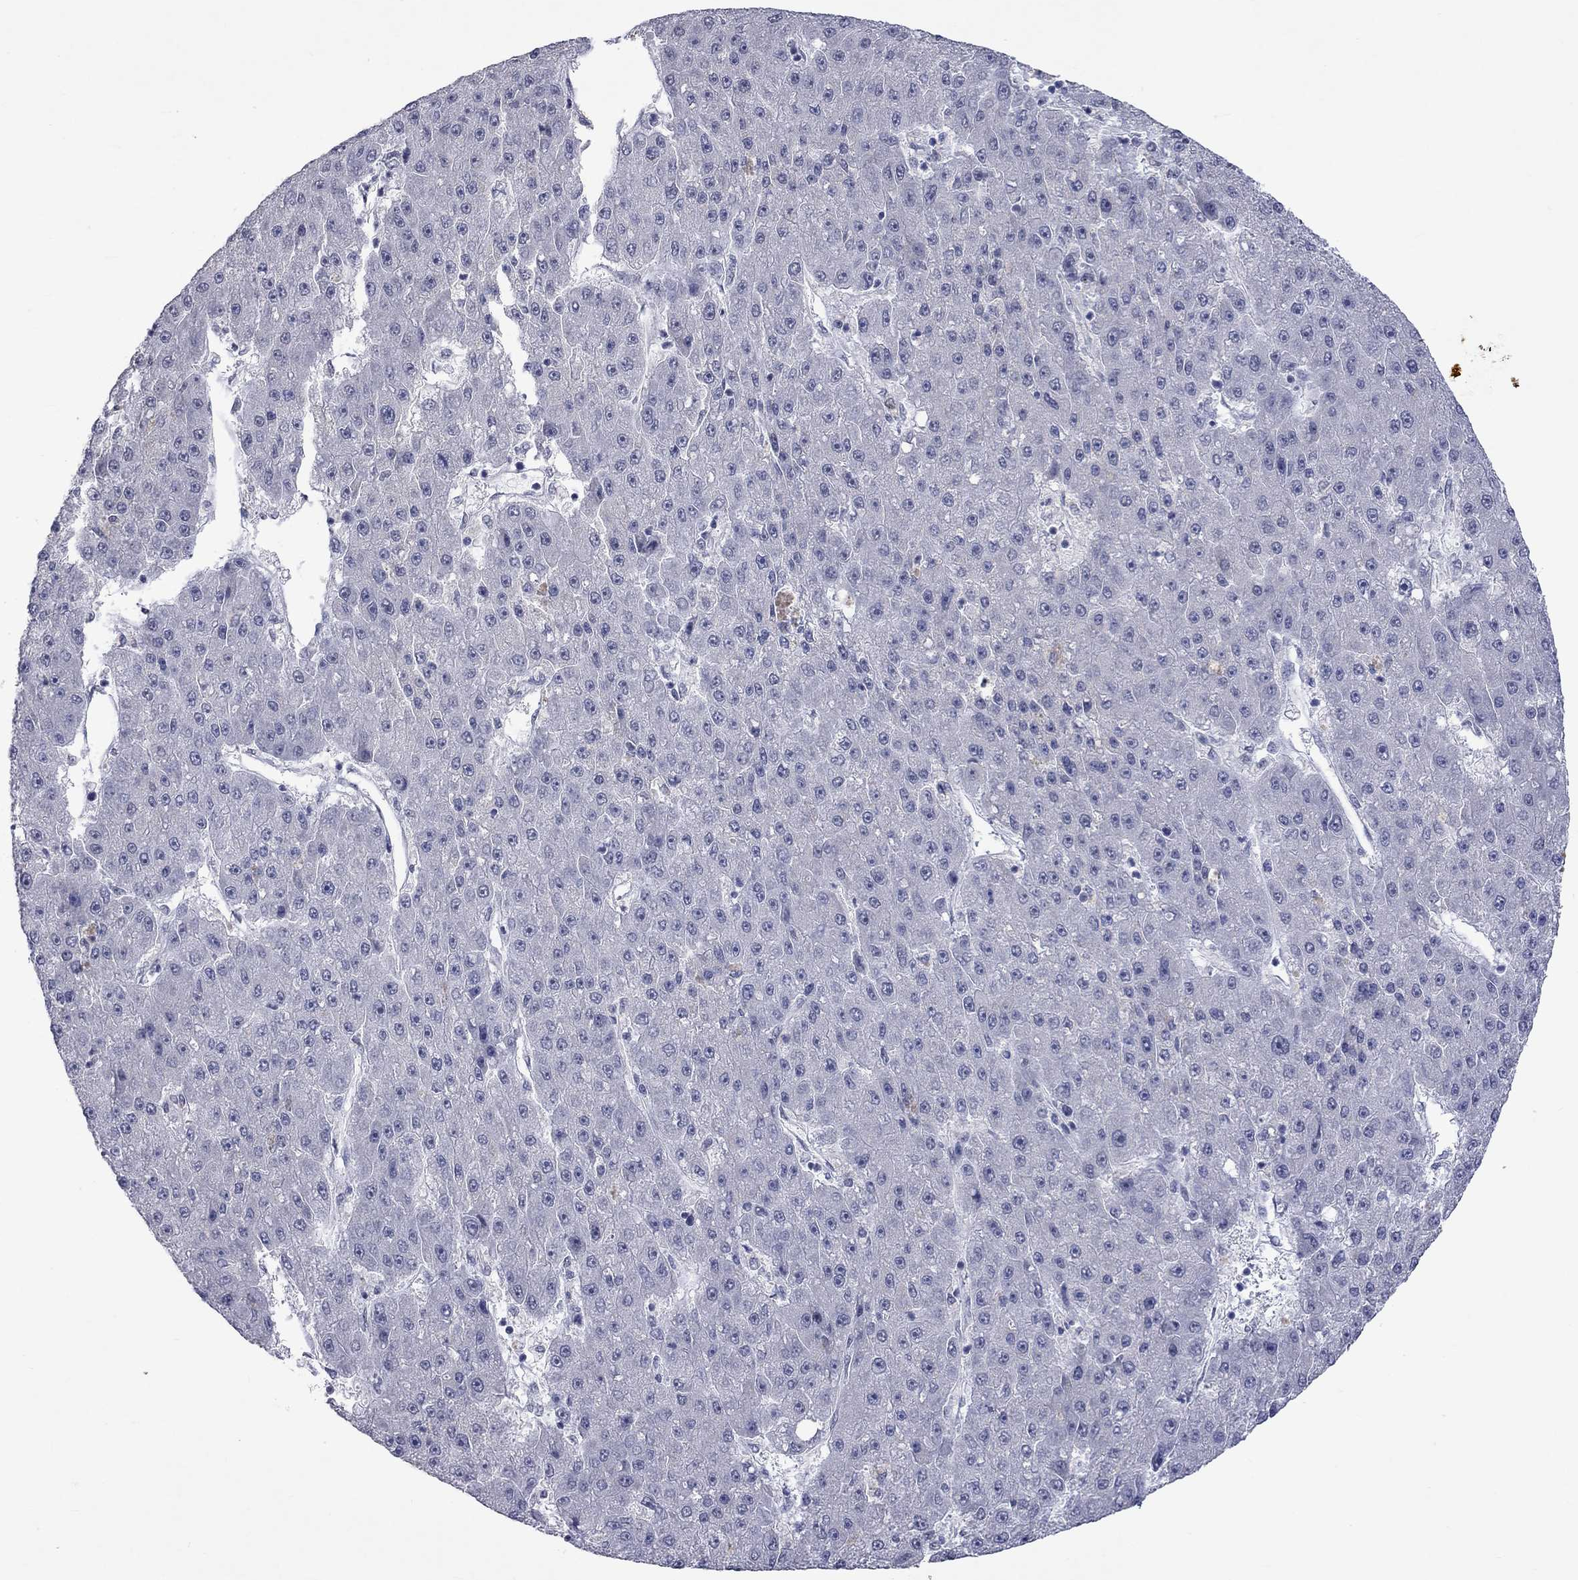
{"staining": {"intensity": "negative", "quantity": "none", "location": "none"}, "tissue": "liver cancer", "cell_type": "Tumor cells", "image_type": "cancer", "snomed": [{"axis": "morphology", "description": "Carcinoma, Hepatocellular, NOS"}, {"axis": "topography", "description": "Liver"}], "caption": "Micrograph shows no protein positivity in tumor cells of liver cancer tissue. (Brightfield microscopy of DAB IHC at high magnification).", "gene": "TMEM143", "patient": {"sex": "male", "age": 67}}